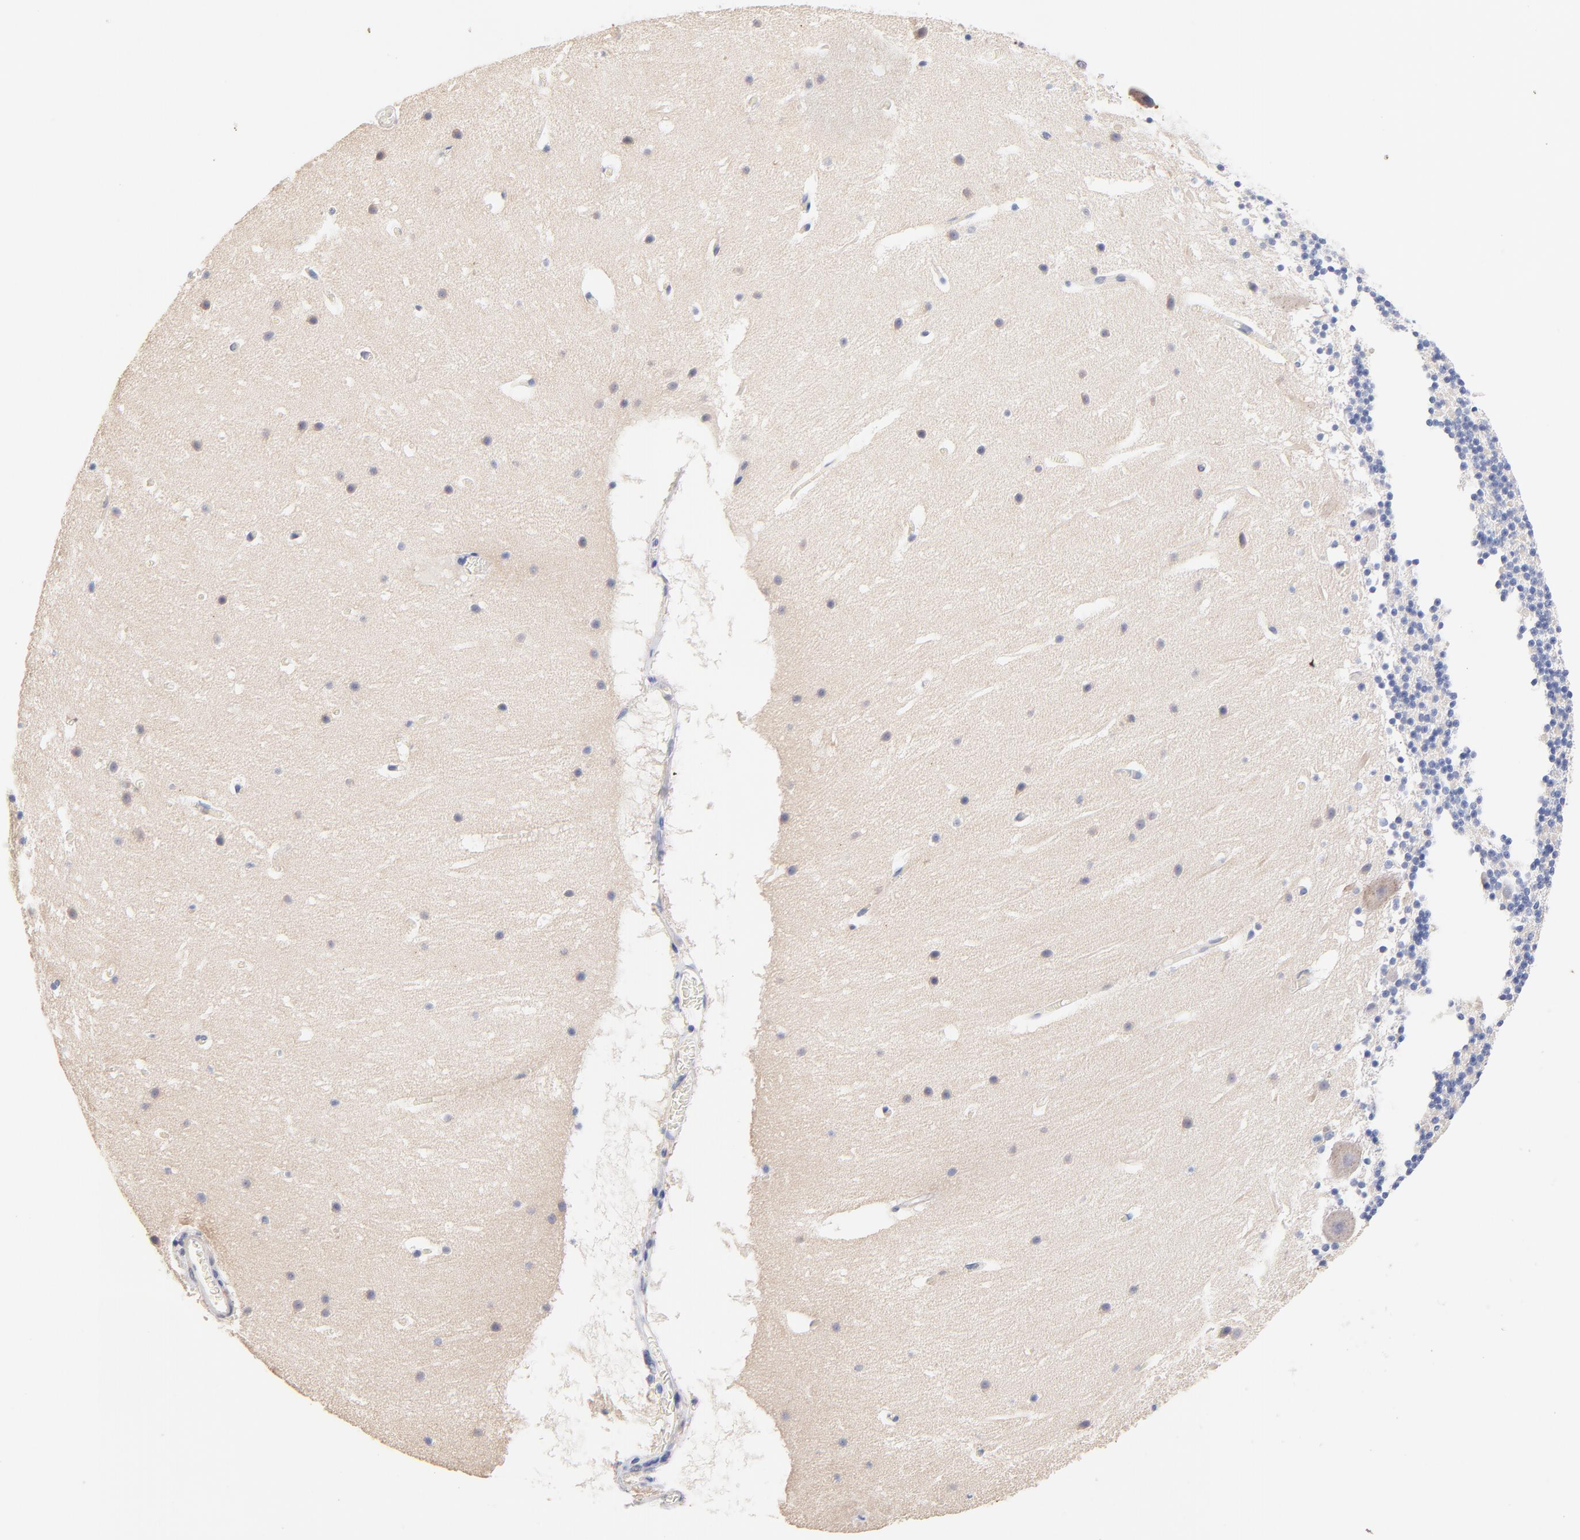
{"staining": {"intensity": "negative", "quantity": "none", "location": "none"}, "tissue": "cerebellum", "cell_type": "Cells in granular layer", "image_type": "normal", "snomed": [{"axis": "morphology", "description": "Normal tissue, NOS"}, {"axis": "topography", "description": "Cerebellum"}], "caption": "Immunohistochemistry of normal cerebellum exhibits no expression in cells in granular layer.", "gene": "TWNK", "patient": {"sex": "male", "age": 45}}